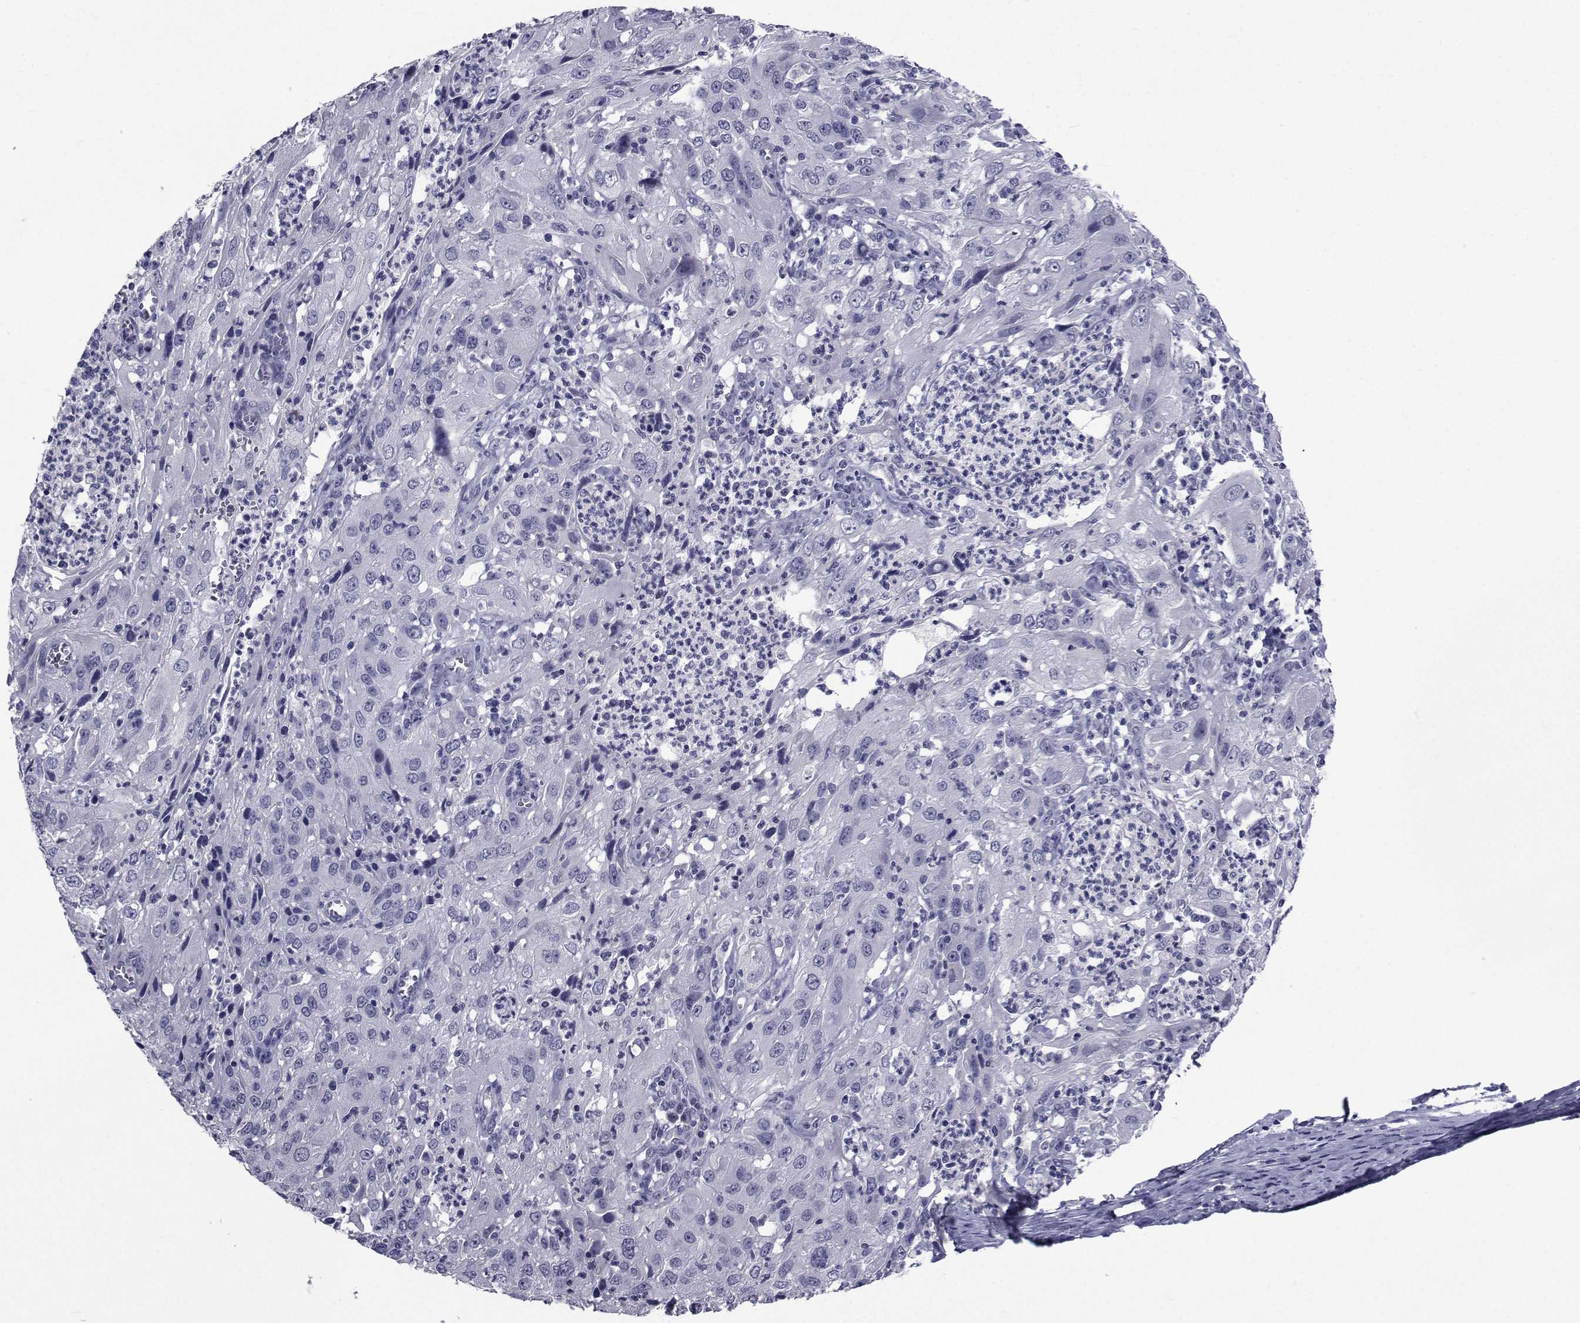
{"staining": {"intensity": "negative", "quantity": "none", "location": "none"}, "tissue": "cervical cancer", "cell_type": "Tumor cells", "image_type": "cancer", "snomed": [{"axis": "morphology", "description": "Squamous cell carcinoma, NOS"}, {"axis": "topography", "description": "Cervix"}], "caption": "The immunohistochemistry histopathology image has no significant staining in tumor cells of squamous cell carcinoma (cervical) tissue.", "gene": "SEMA5B", "patient": {"sex": "female", "age": 32}}